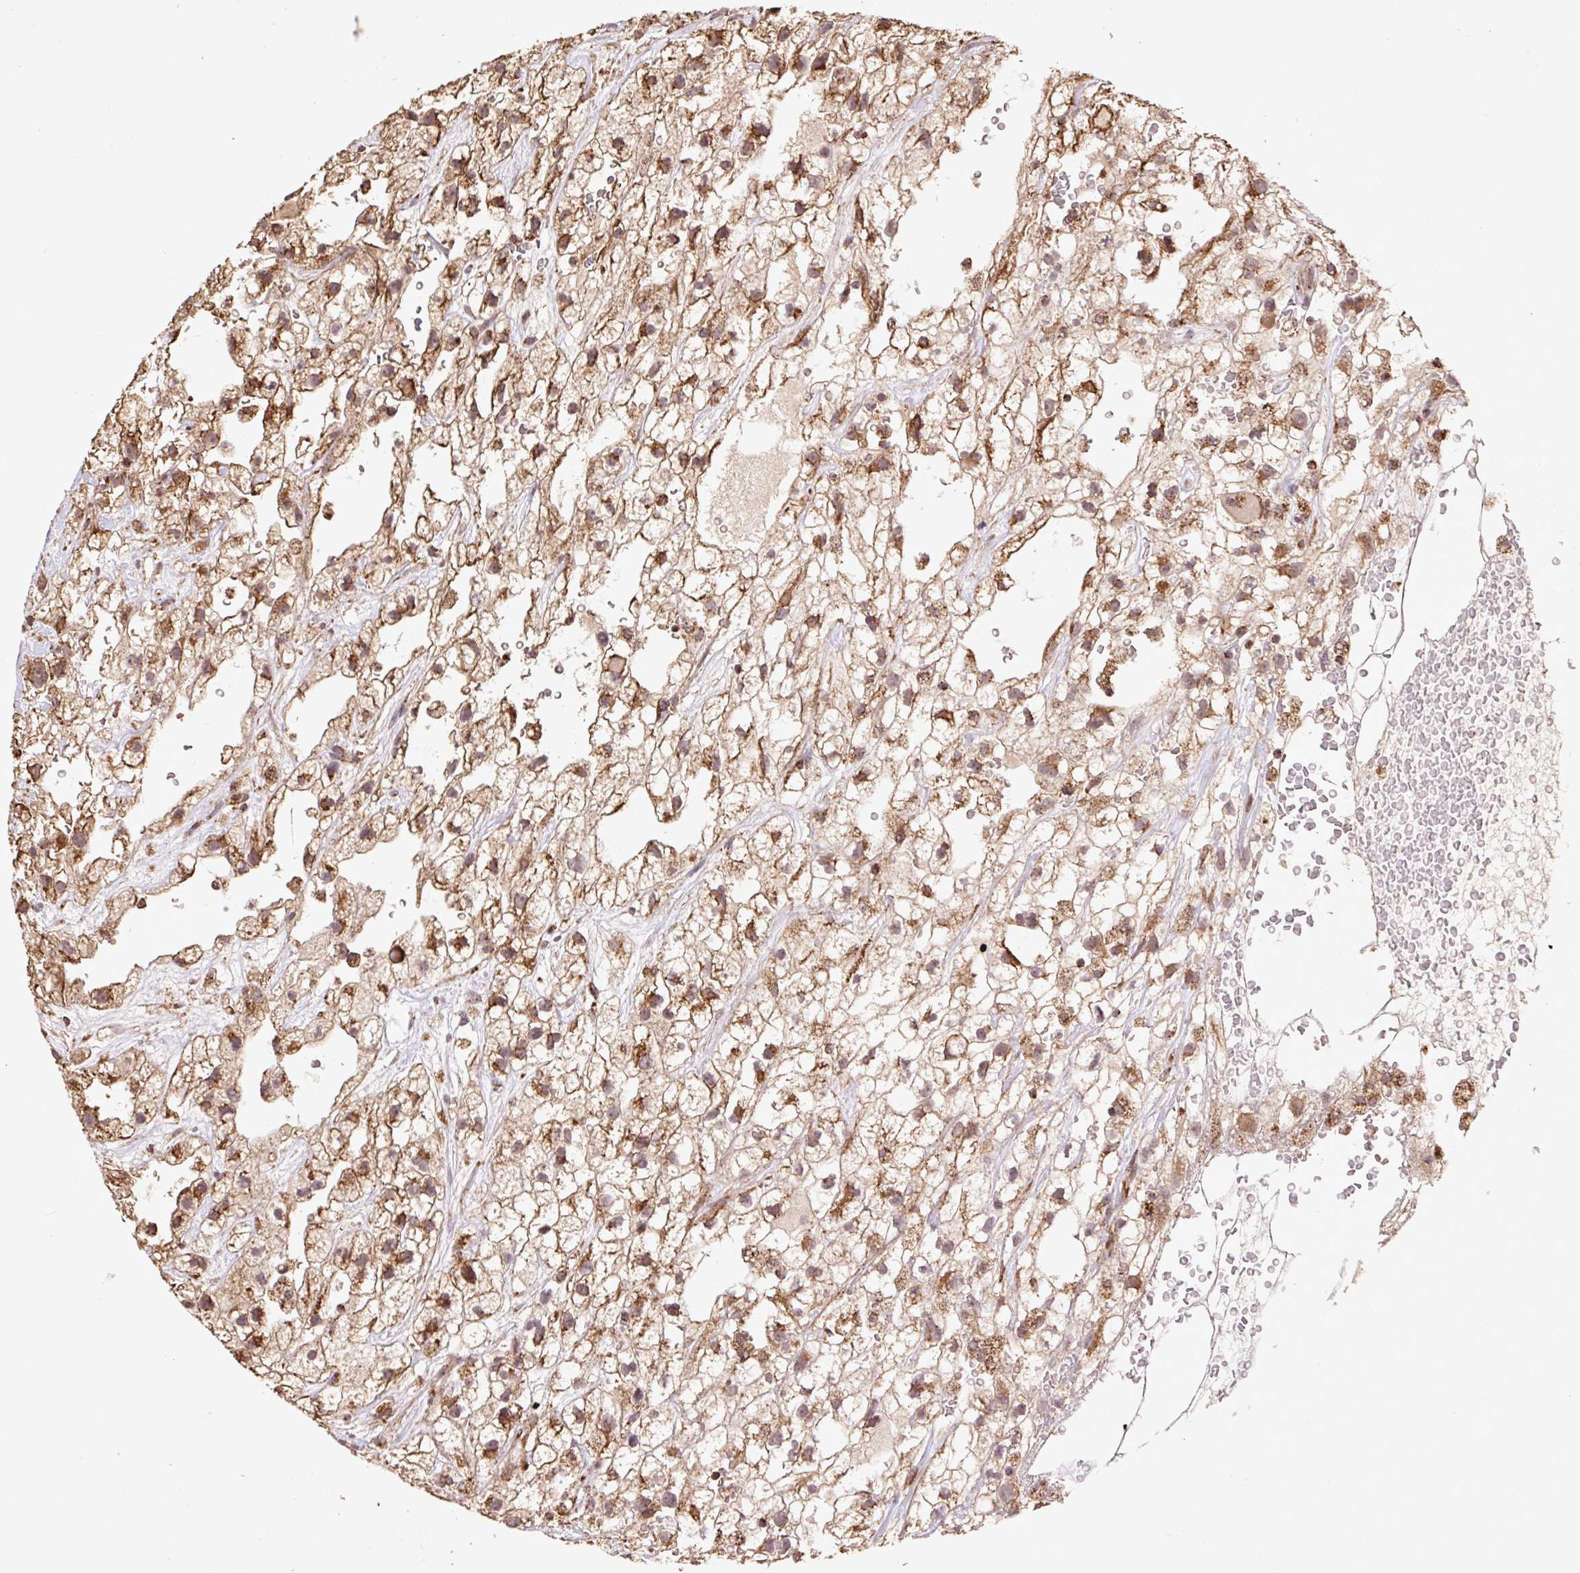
{"staining": {"intensity": "moderate", "quantity": ">75%", "location": "cytoplasmic/membranous"}, "tissue": "renal cancer", "cell_type": "Tumor cells", "image_type": "cancer", "snomed": [{"axis": "morphology", "description": "Adenocarcinoma, NOS"}, {"axis": "topography", "description": "Kidney"}], "caption": "Protein staining by immunohistochemistry (IHC) demonstrates moderate cytoplasmic/membranous positivity in about >75% of tumor cells in renal cancer. The protein of interest is stained brown, and the nuclei are stained in blue (DAB IHC with brightfield microscopy, high magnification).", "gene": "ATP5F1A", "patient": {"sex": "male", "age": 59}}